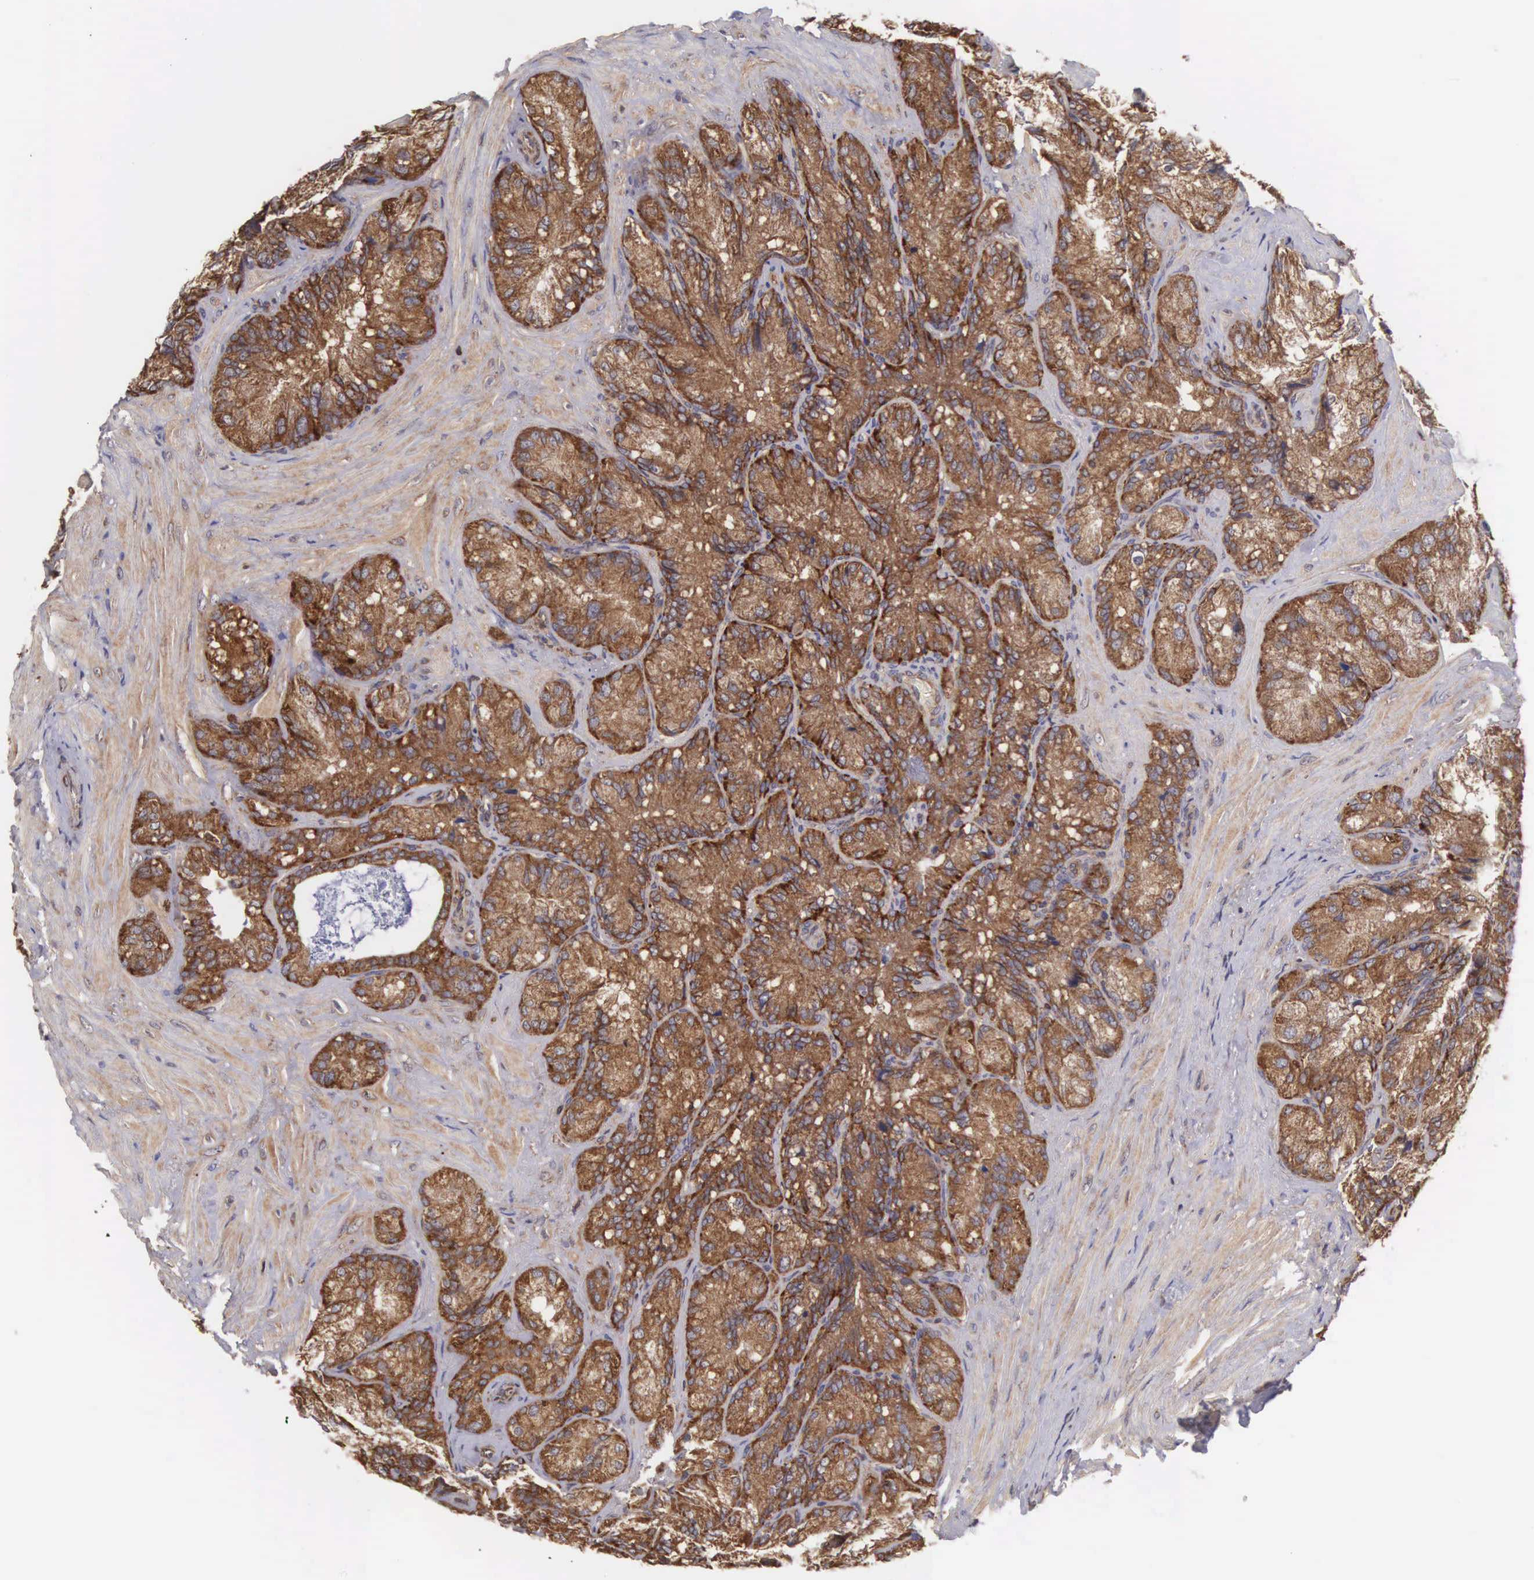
{"staining": {"intensity": "strong", "quantity": ">75%", "location": "cytoplasmic/membranous"}, "tissue": "seminal vesicle", "cell_type": "Glandular cells", "image_type": "normal", "snomed": [{"axis": "morphology", "description": "Normal tissue, NOS"}, {"axis": "topography", "description": "Seminal veicle"}], "caption": "Seminal vesicle stained for a protein reveals strong cytoplasmic/membranous positivity in glandular cells.", "gene": "DHRS1", "patient": {"sex": "male", "age": 69}}